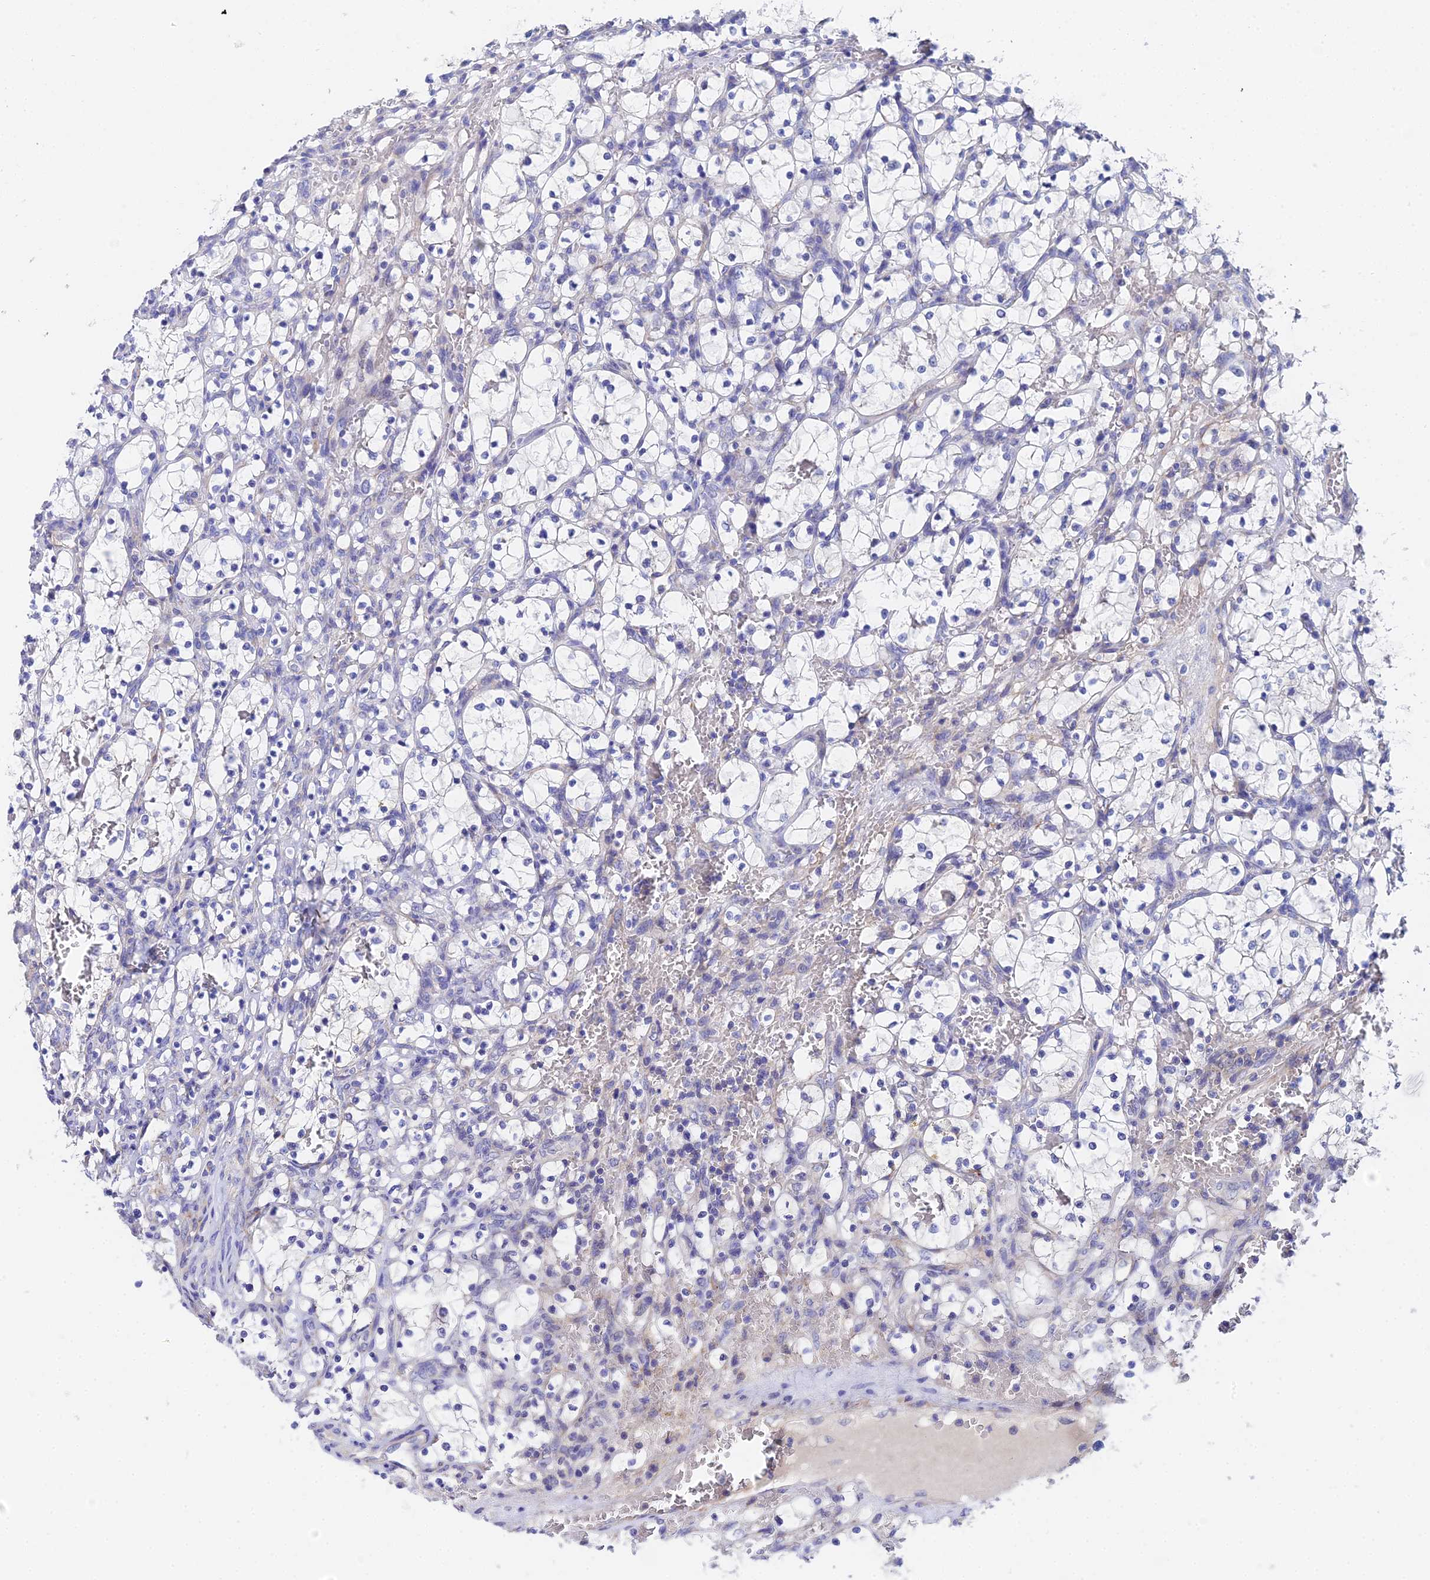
{"staining": {"intensity": "negative", "quantity": "none", "location": "none"}, "tissue": "renal cancer", "cell_type": "Tumor cells", "image_type": "cancer", "snomed": [{"axis": "morphology", "description": "Adenocarcinoma, NOS"}, {"axis": "topography", "description": "Kidney"}], "caption": "Renal cancer (adenocarcinoma) stained for a protein using immunohistochemistry (IHC) shows no staining tumor cells.", "gene": "UBE2L3", "patient": {"sex": "female", "age": 69}}